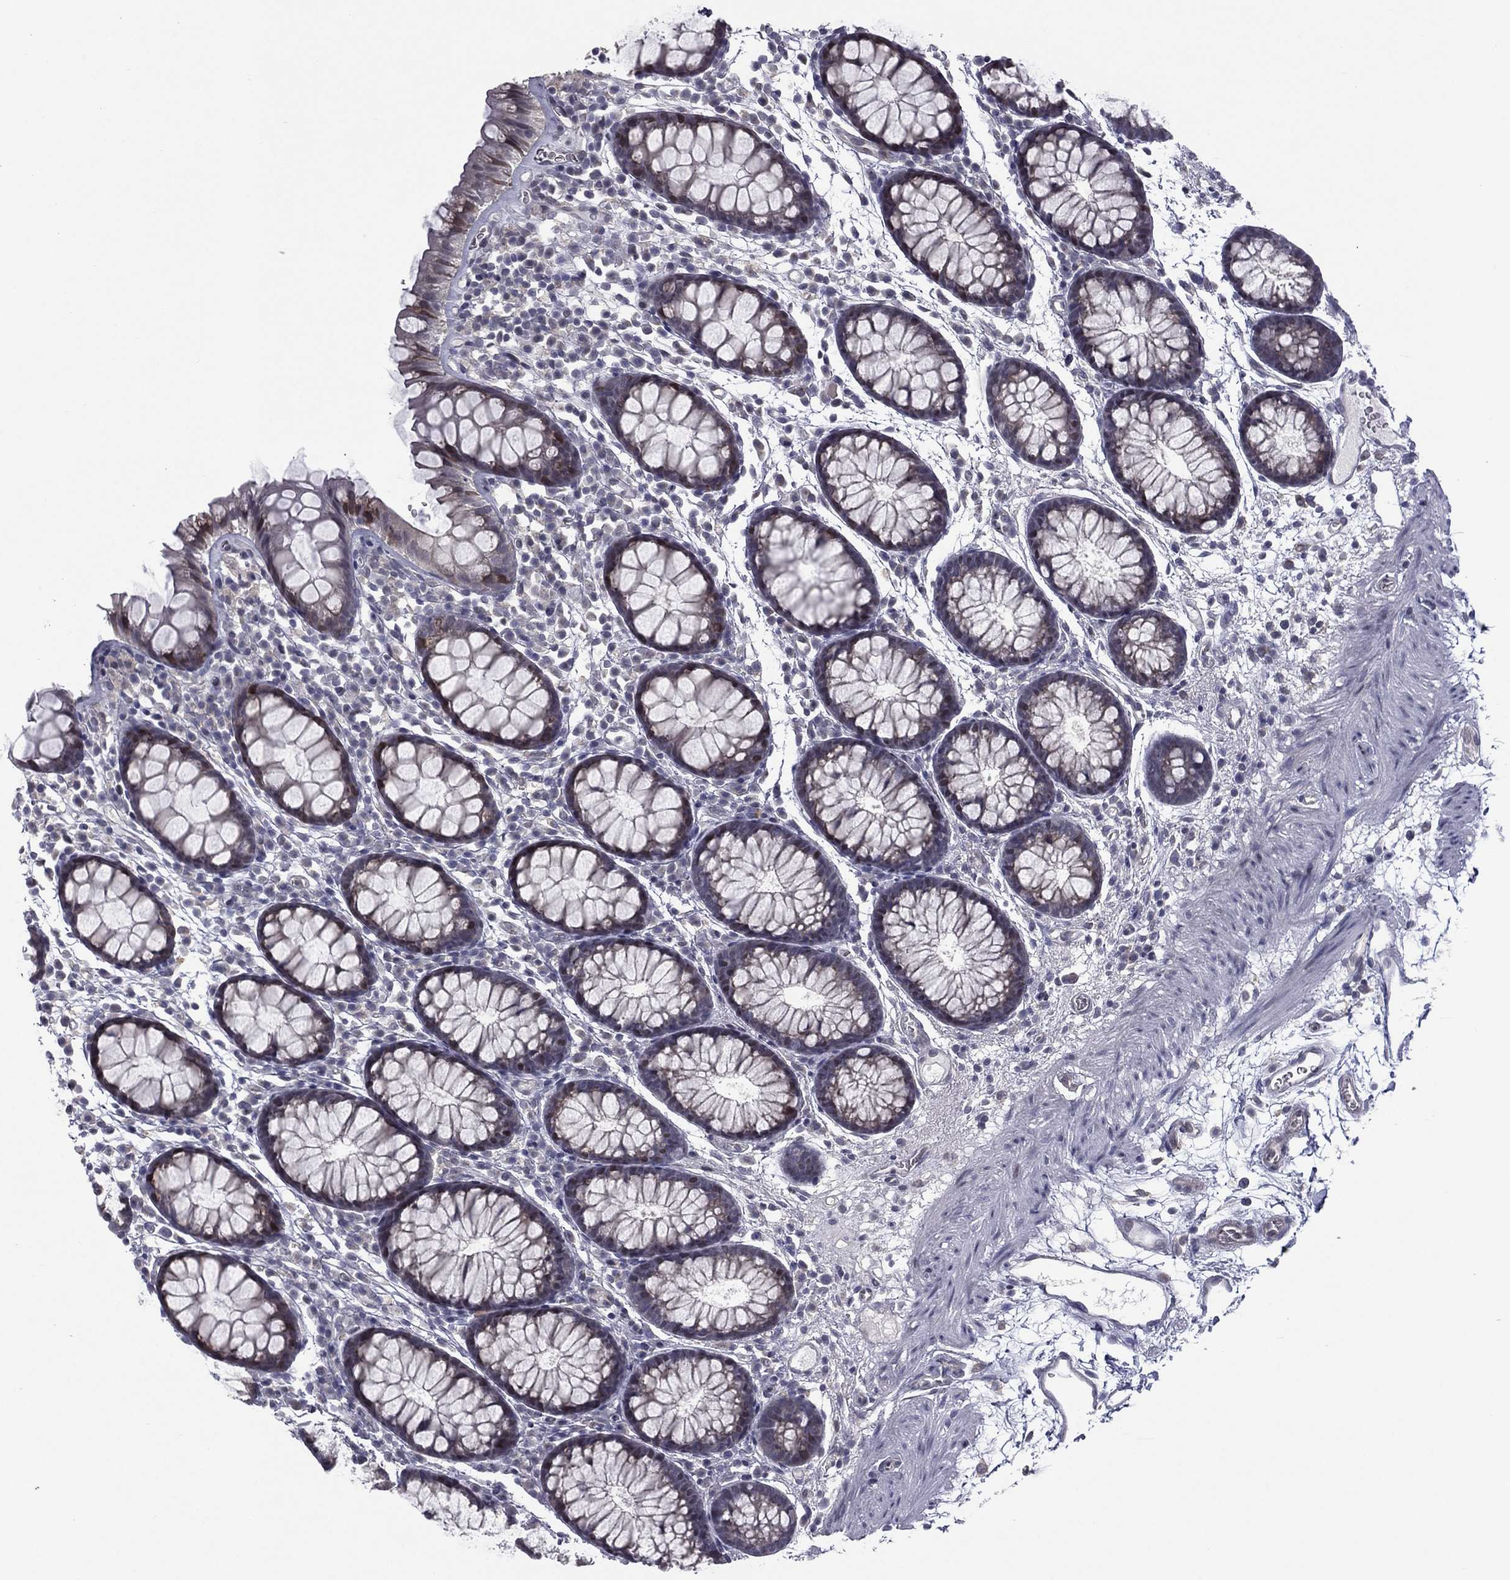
{"staining": {"intensity": "negative", "quantity": "none", "location": "none"}, "tissue": "colon", "cell_type": "Endothelial cells", "image_type": "normal", "snomed": [{"axis": "morphology", "description": "Normal tissue, NOS"}, {"axis": "topography", "description": "Colon"}], "caption": "Normal colon was stained to show a protein in brown. There is no significant expression in endothelial cells. (DAB immunohistochemistry visualized using brightfield microscopy, high magnification).", "gene": "ACTRT2", "patient": {"sex": "male", "age": 76}}